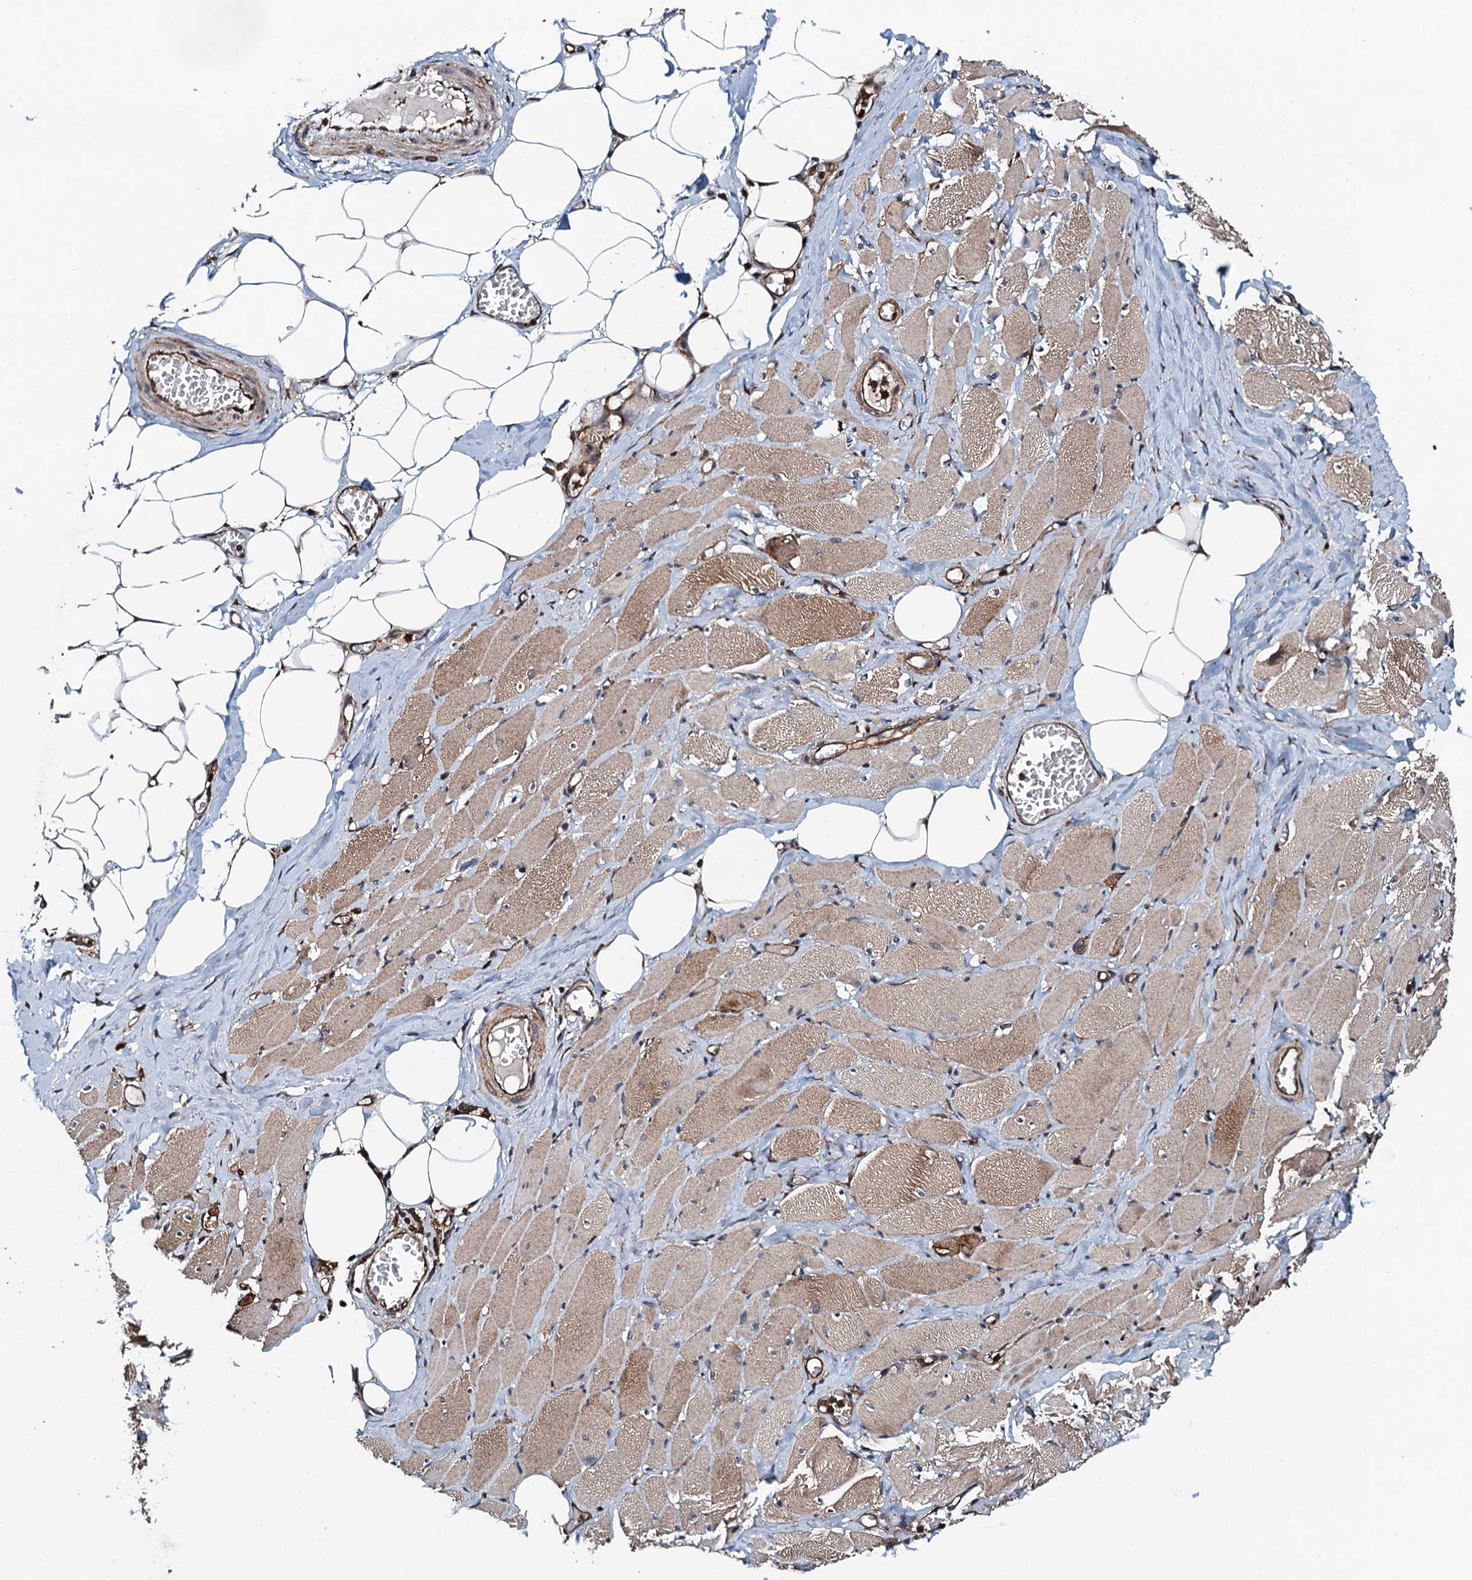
{"staining": {"intensity": "moderate", "quantity": ">75%", "location": "cytoplasmic/membranous"}, "tissue": "skeletal muscle", "cell_type": "Myocytes", "image_type": "normal", "snomed": [{"axis": "morphology", "description": "Normal tissue, NOS"}, {"axis": "morphology", "description": "Basal cell carcinoma"}, {"axis": "topography", "description": "Skeletal muscle"}], "caption": "IHC photomicrograph of normal skeletal muscle: skeletal muscle stained using immunohistochemistry reveals medium levels of moderate protein expression localized specifically in the cytoplasmic/membranous of myocytes, appearing as a cytoplasmic/membranous brown color.", "gene": "WHAMM", "patient": {"sex": "female", "age": 64}}